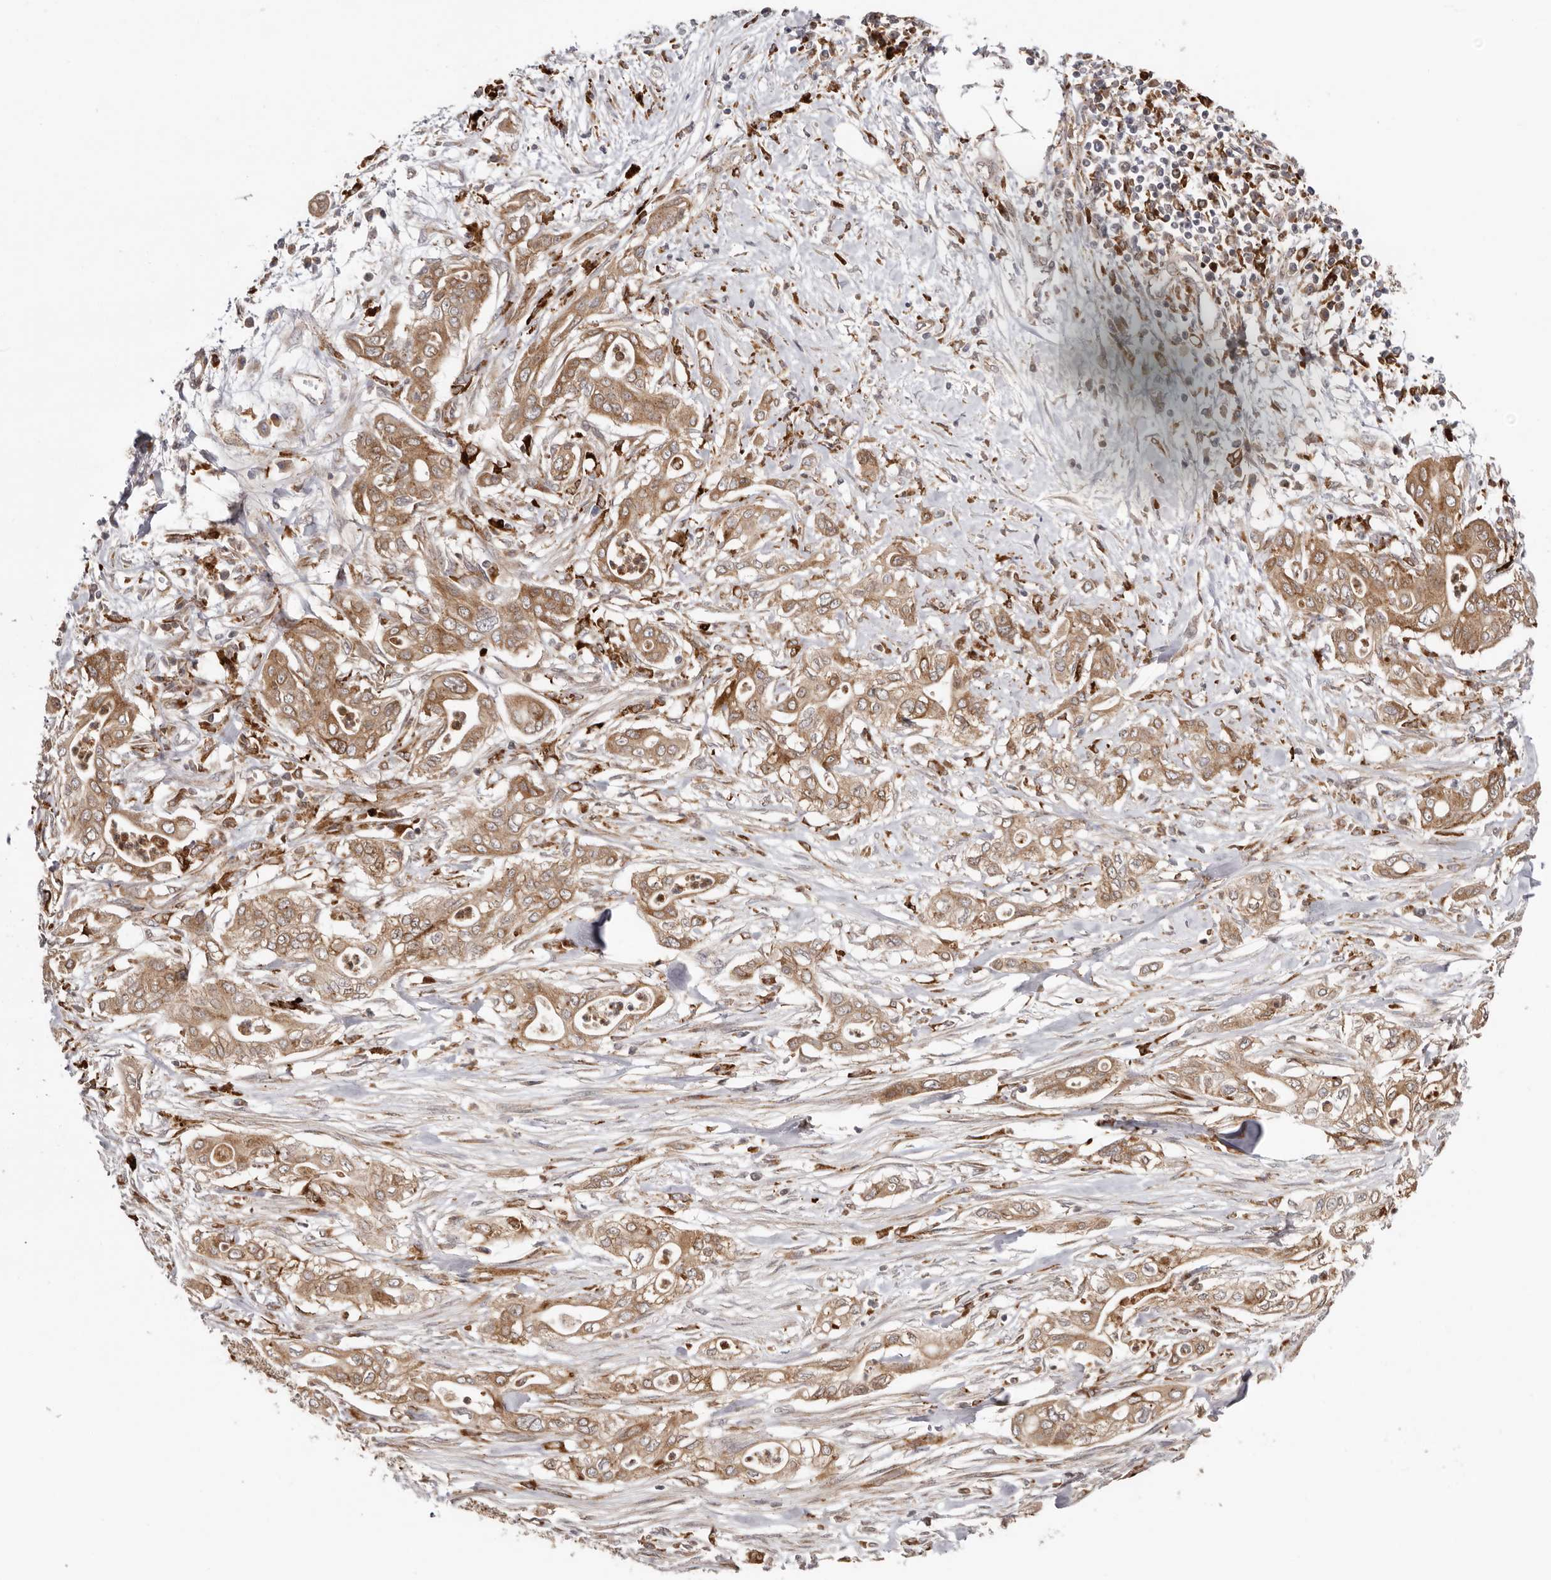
{"staining": {"intensity": "moderate", "quantity": ">75%", "location": "cytoplasmic/membranous"}, "tissue": "pancreatic cancer", "cell_type": "Tumor cells", "image_type": "cancer", "snomed": [{"axis": "morphology", "description": "Adenocarcinoma, NOS"}, {"axis": "topography", "description": "Pancreas"}], "caption": "Pancreatic cancer (adenocarcinoma) was stained to show a protein in brown. There is medium levels of moderate cytoplasmic/membranous expression in about >75% of tumor cells.", "gene": "GRN", "patient": {"sex": "male", "age": 58}}